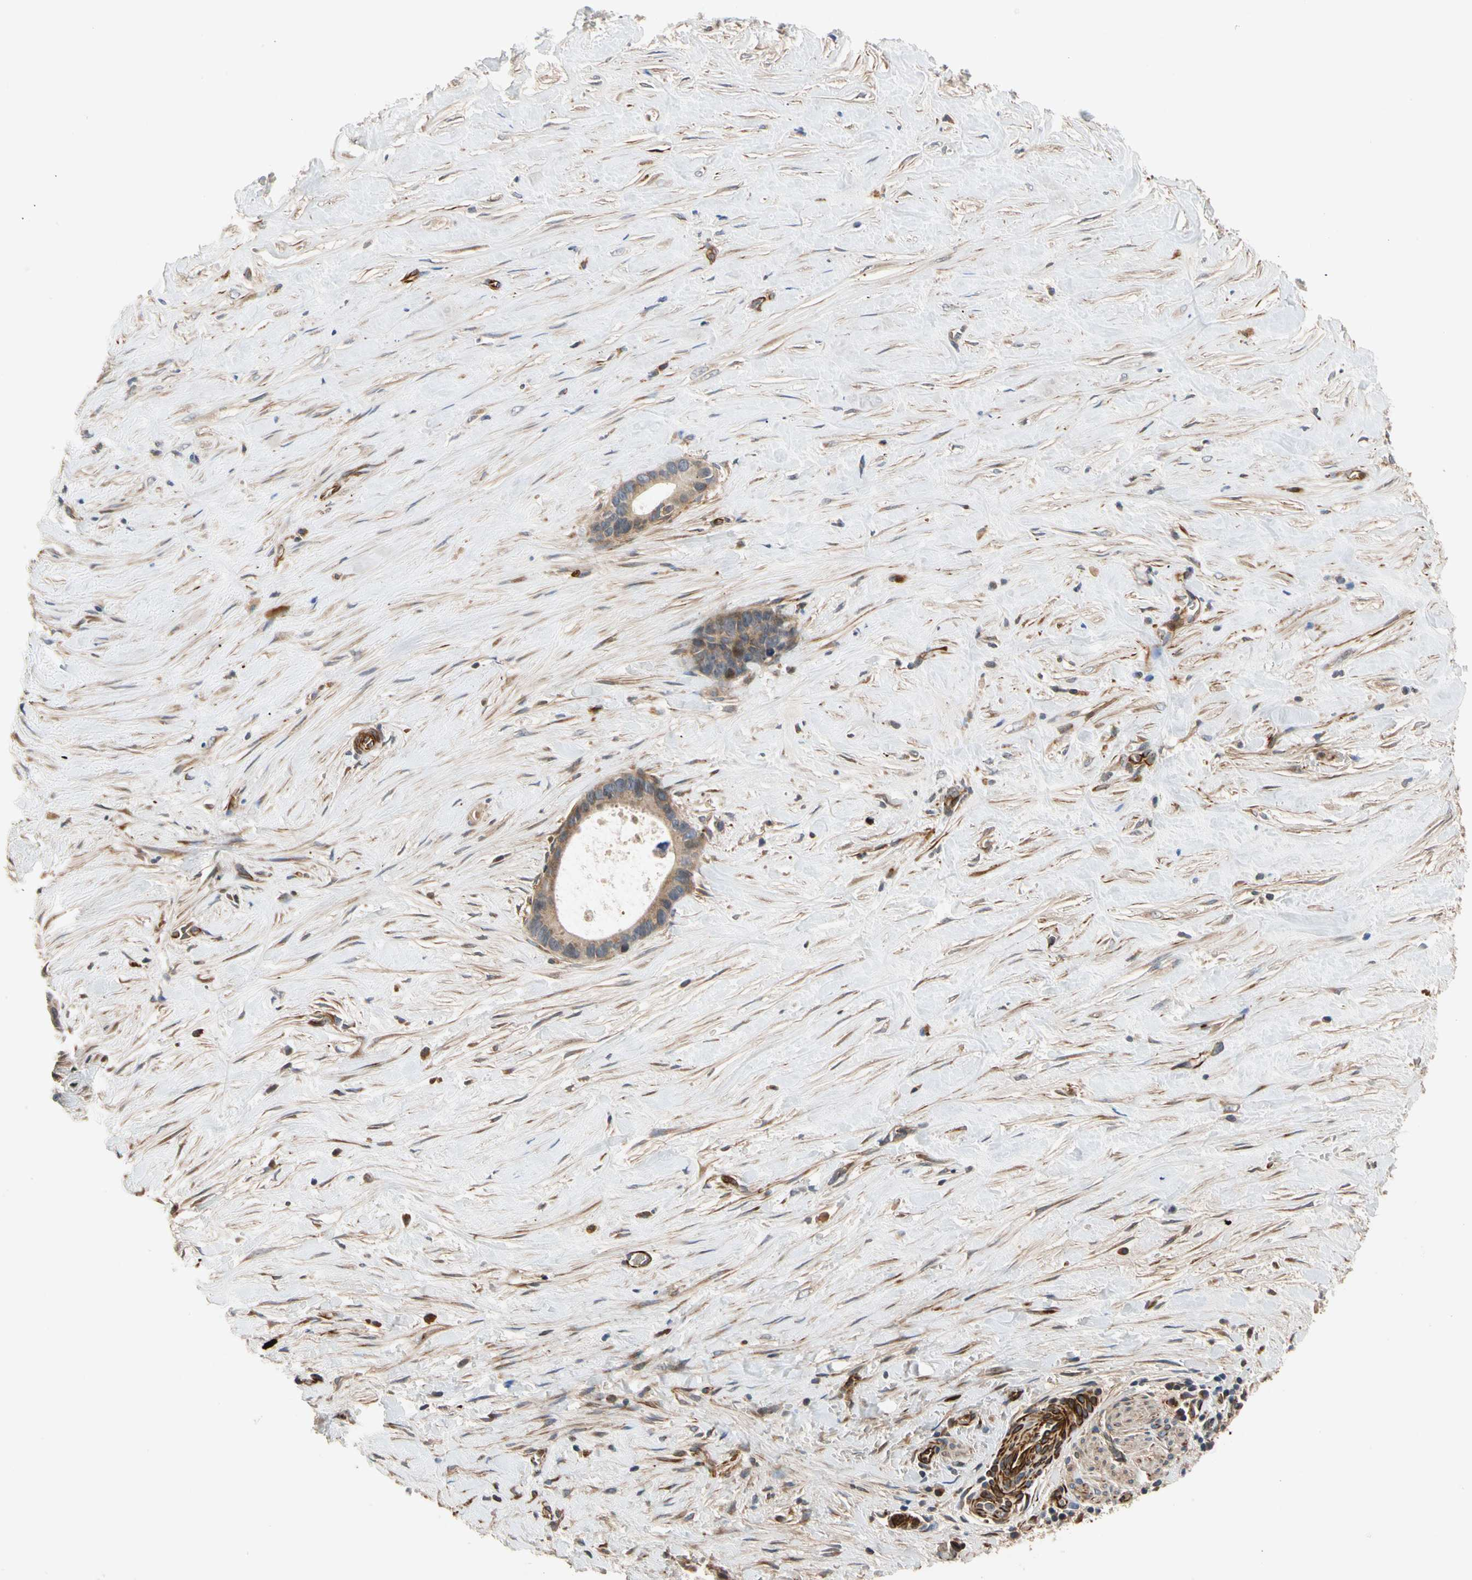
{"staining": {"intensity": "moderate", "quantity": ">75%", "location": "cytoplasmic/membranous"}, "tissue": "liver cancer", "cell_type": "Tumor cells", "image_type": "cancer", "snomed": [{"axis": "morphology", "description": "Cholangiocarcinoma"}, {"axis": "topography", "description": "Liver"}], "caption": "Immunohistochemical staining of cholangiocarcinoma (liver) exhibits medium levels of moderate cytoplasmic/membranous protein positivity in approximately >75% of tumor cells. The protein is stained brown, and the nuclei are stained in blue (DAB (3,3'-diaminobenzidine) IHC with brightfield microscopy, high magnification).", "gene": "FGD6", "patient": {"sex": "female", "age": 55}}